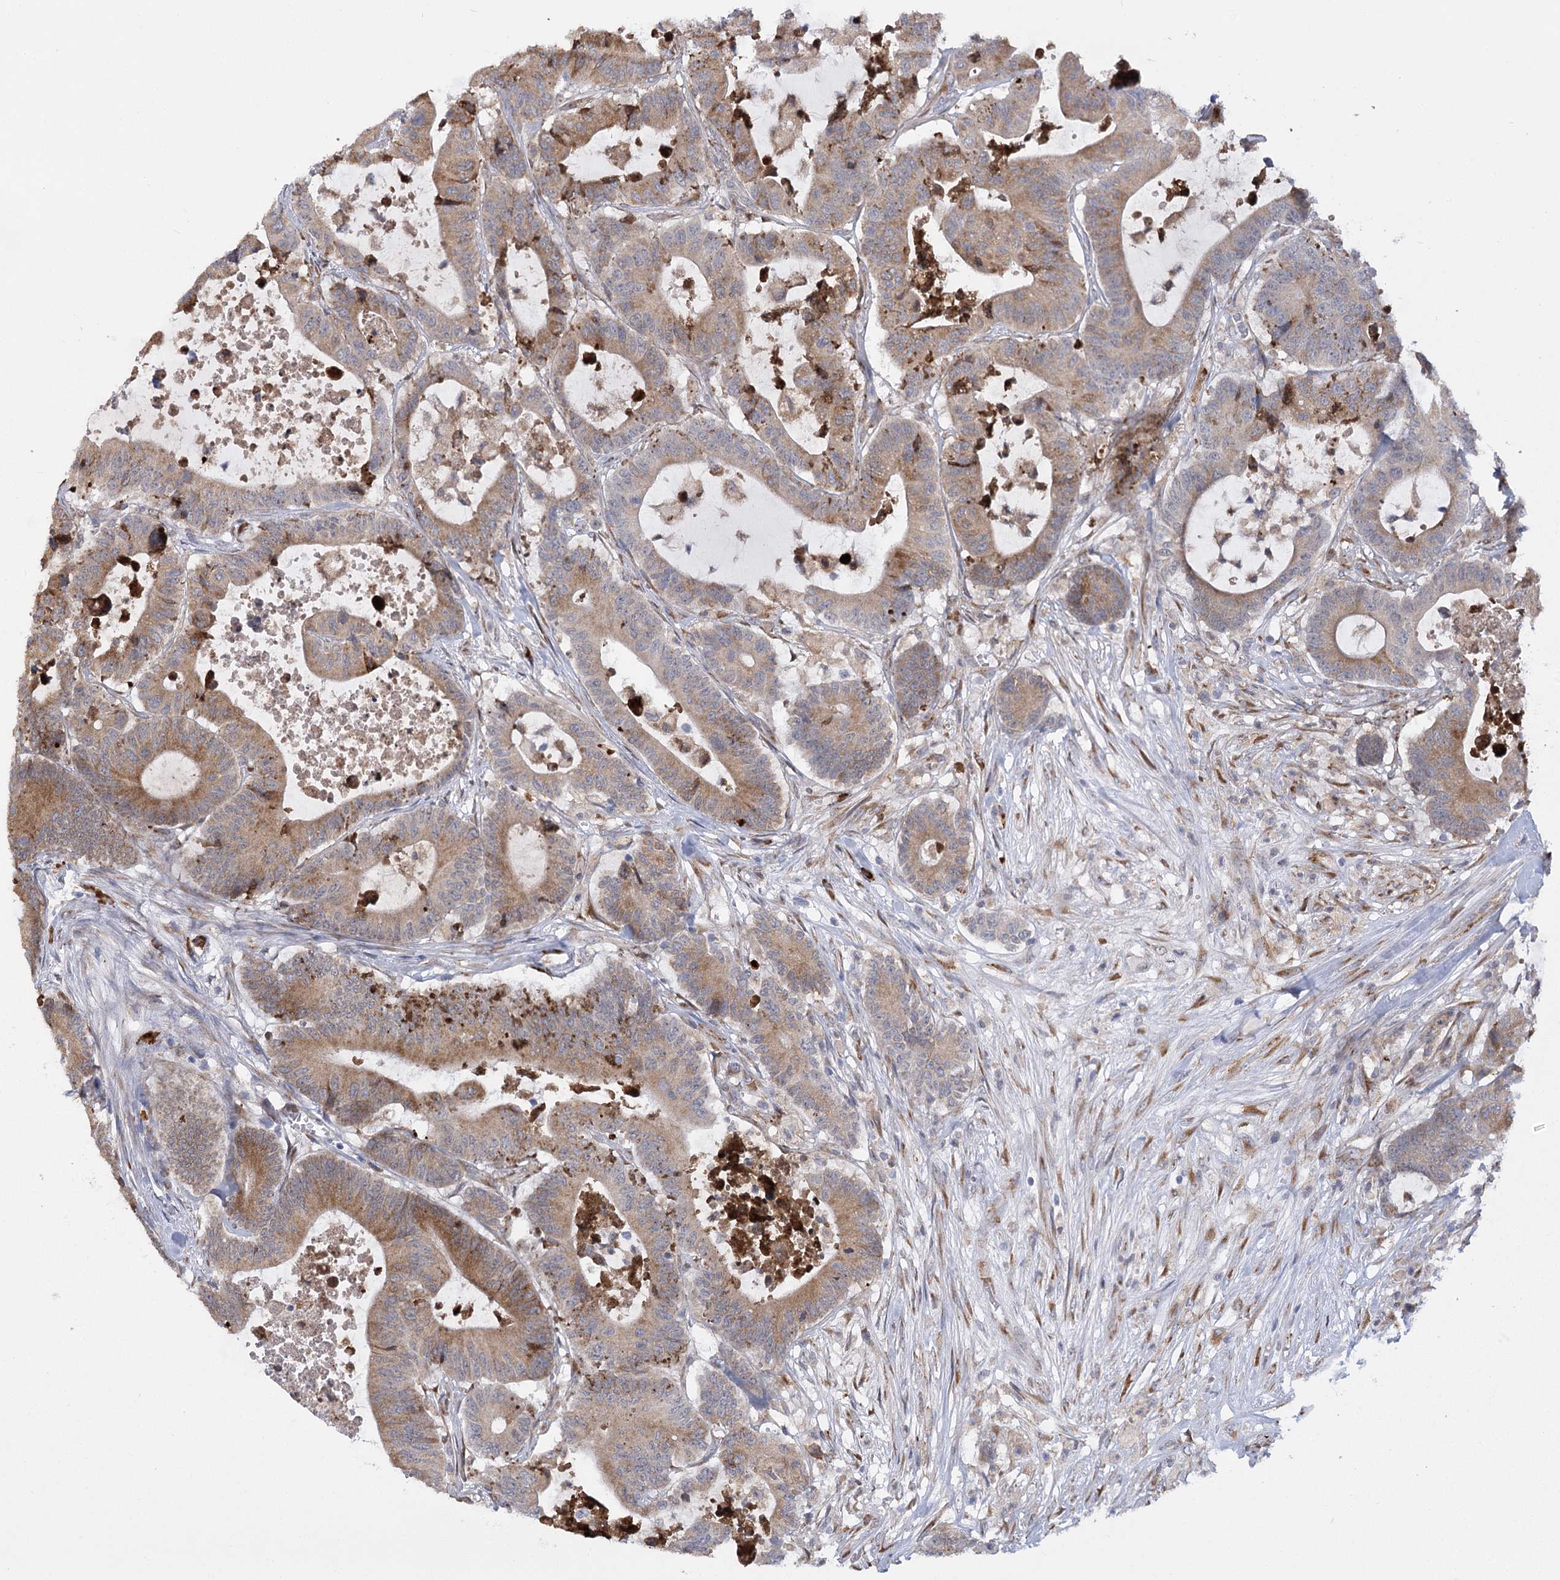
{"staining": {"intensity": "moderate", "quantity": ">75%", "location": "cytoplasmic/membranous"}, "tissue": "colorectal cancer", "cell_type": "Tumor cells", "image_type": "cancer", "snomed": [{"axis": "morphology", "description": "Adenocarcinoma, NOS"}, {"axis": "topography", "description": "Colon"}], "caption": "Immunohistochemistry of adenocarcinoma (colorectal) shows medium levels of moderate cytoplasmic/membranous staining in approximately >75% of tumor cells. The staining was performed using DAB, with brown indicating positive protein expression. Nuclei are stained blue with hematoxylin.", "gene": "NCKAP5", "patient": {"sex": "female", "age": 84}}